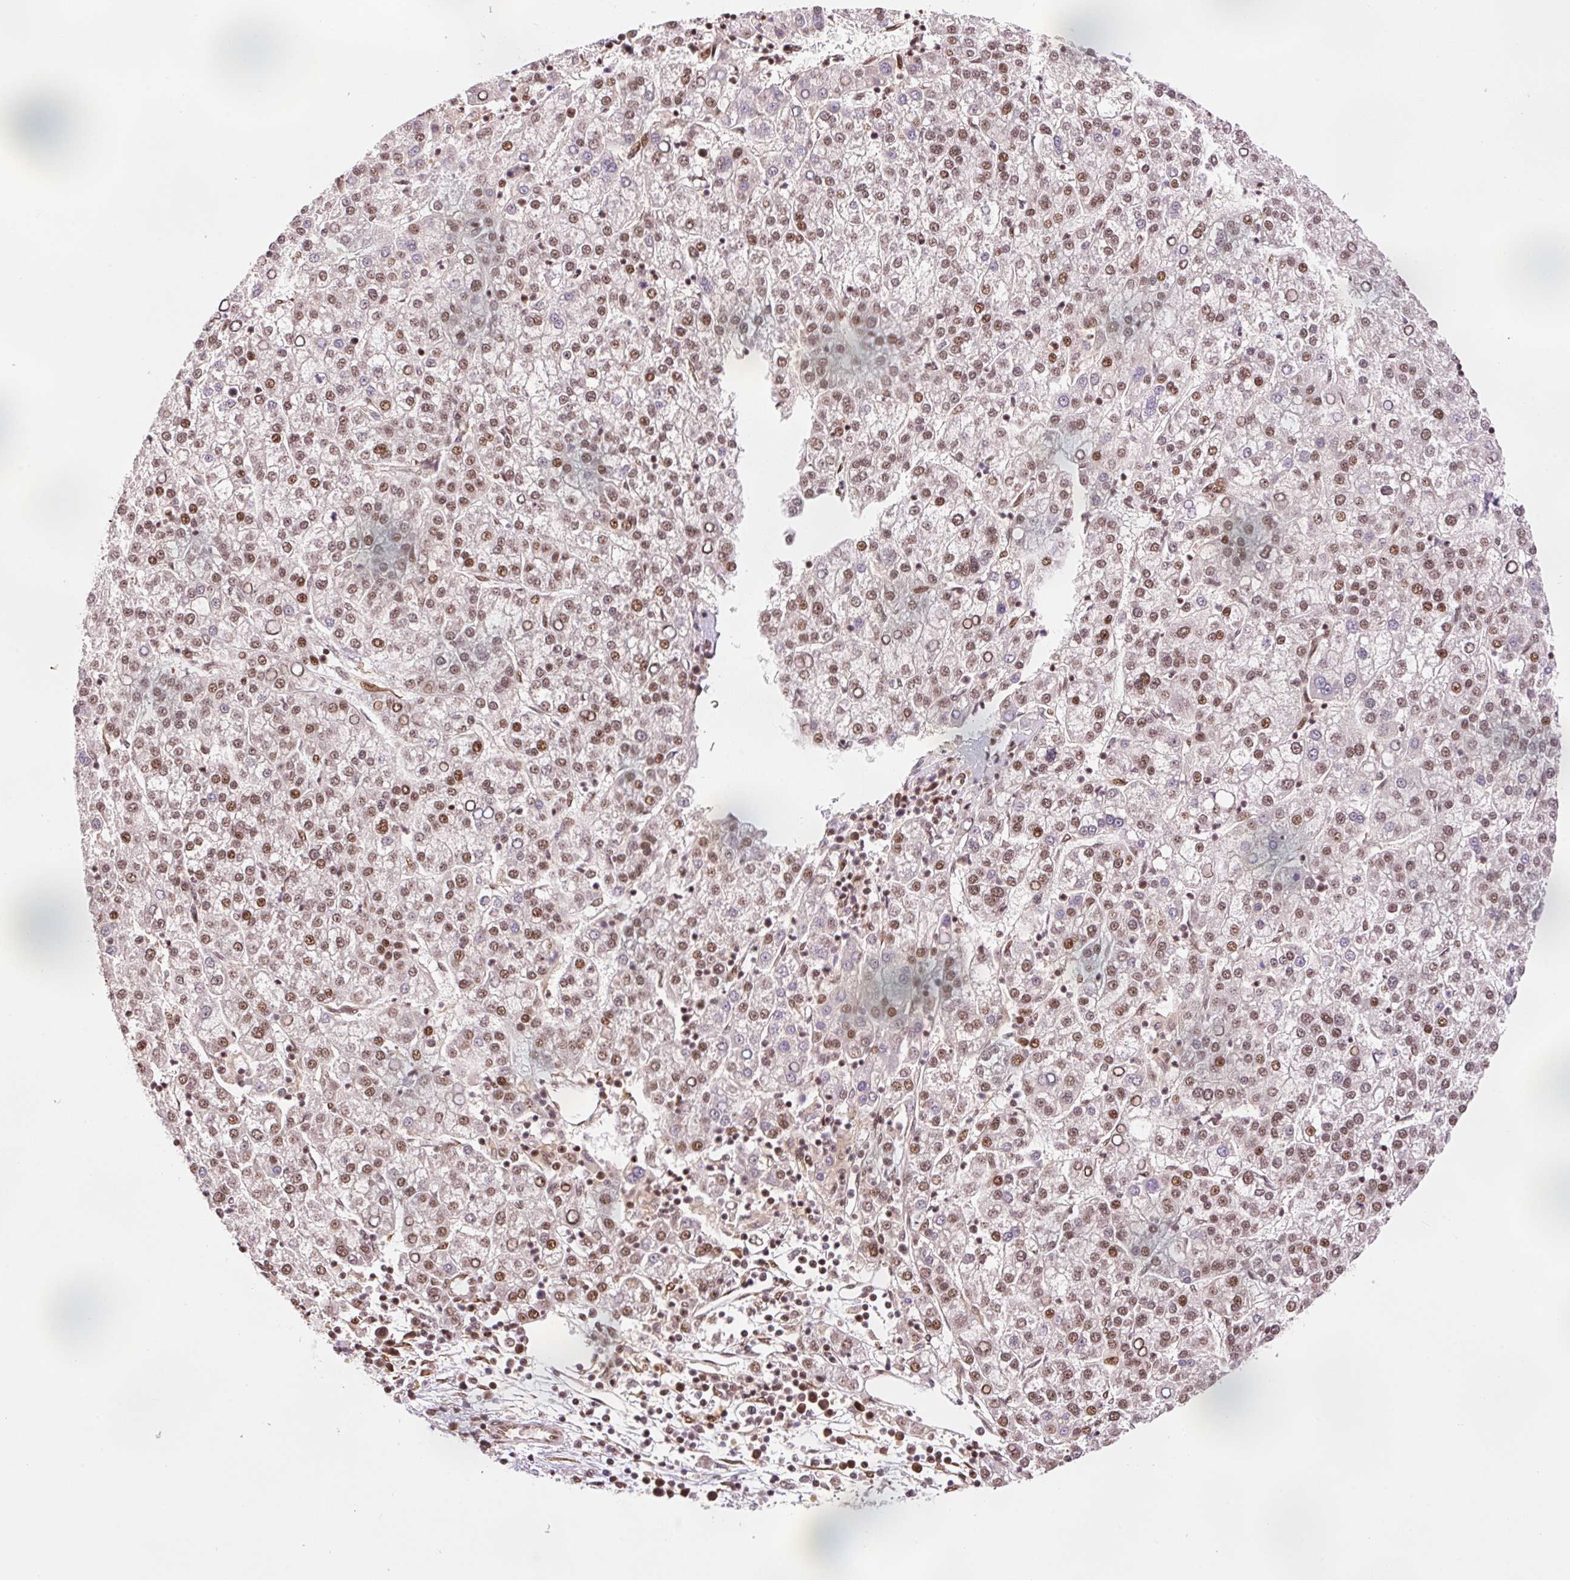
{"staining": {"intensity": "moderate", "quantity": ">75%", "location": "nuclear"}, "tissue": "liver cancer", "cell_type": "Tumor cells", "image_type": "cancer", "snomed": [{"axis": "morphology", "description": "Carcinoma, Hepatocellular, NOS"}, {"axis": "topography", "description": "Liver"}], "caption": "DAB (3,3'-diaminobenzidine) immunohistochemical staining of liver hepatocellular carcinoma demonstrates moderate nuclear protein staining in about >75% of tumor cells. The staining is performed using DAB brown chromogen to label protein expression. The nuclei are counter-stained blue using hematoxylin.", "gene": "INTS8", "patient": {"sex": "female", "age": 58}}